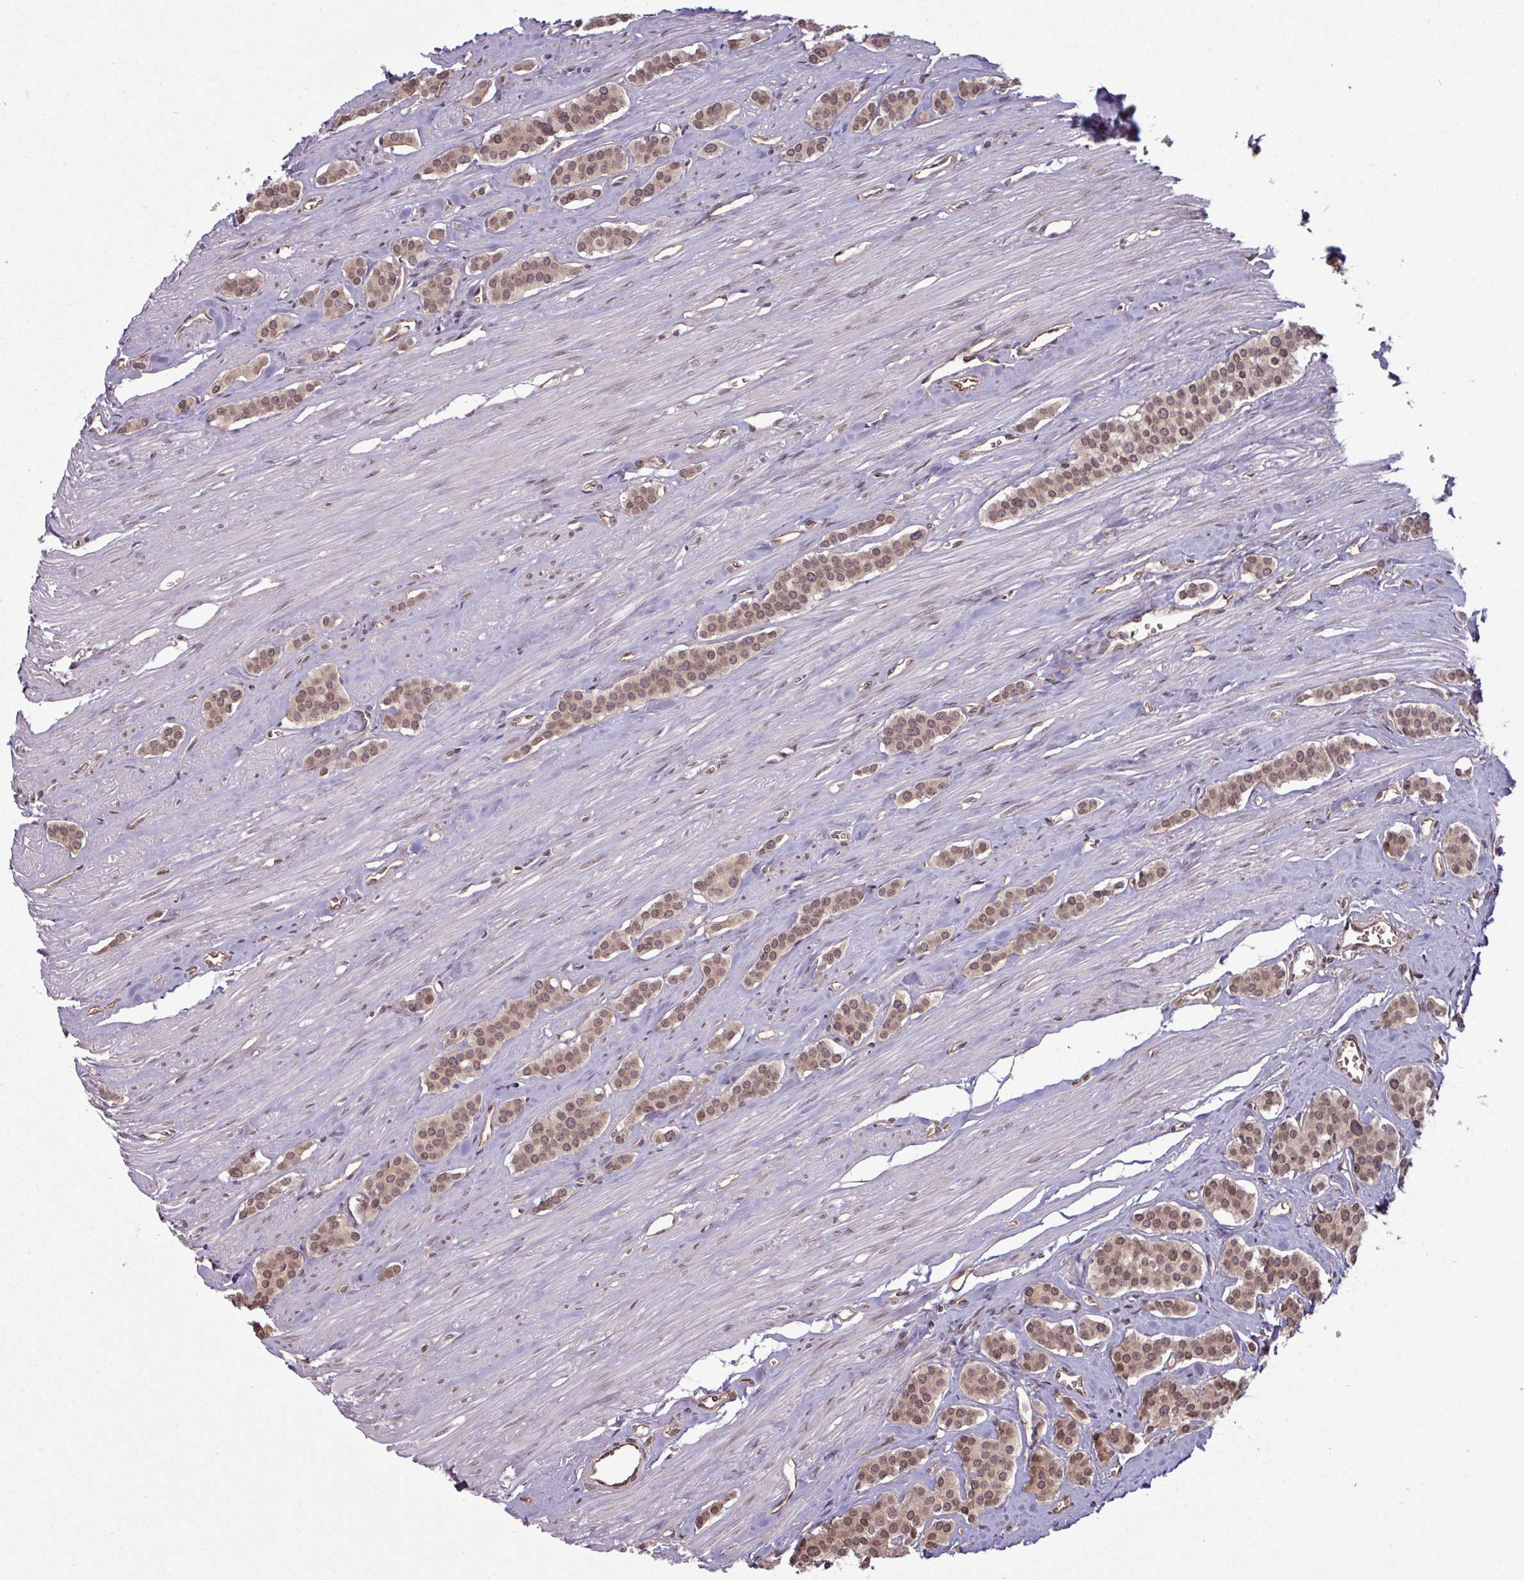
{"staining": {"intensity": "moderate", "quantity": ">75%", "location": "nuclear"}, "tissue": "carcinoid", "cell_type": "Tumor cells", "image_type": "cancer", "snomed": [{"axis": "morphology", "description": "Carcinoid, malignant, NOS"}, {"axis": "topography", "description": "Small intestine"}], "caption": "Protein expression by immunohistochemistry displays moderate nuclear positivity in about >75% of tumor cells in carcinoid.", "gene": "RBM4B", "patient": {"sex": "male", "age": 60}}